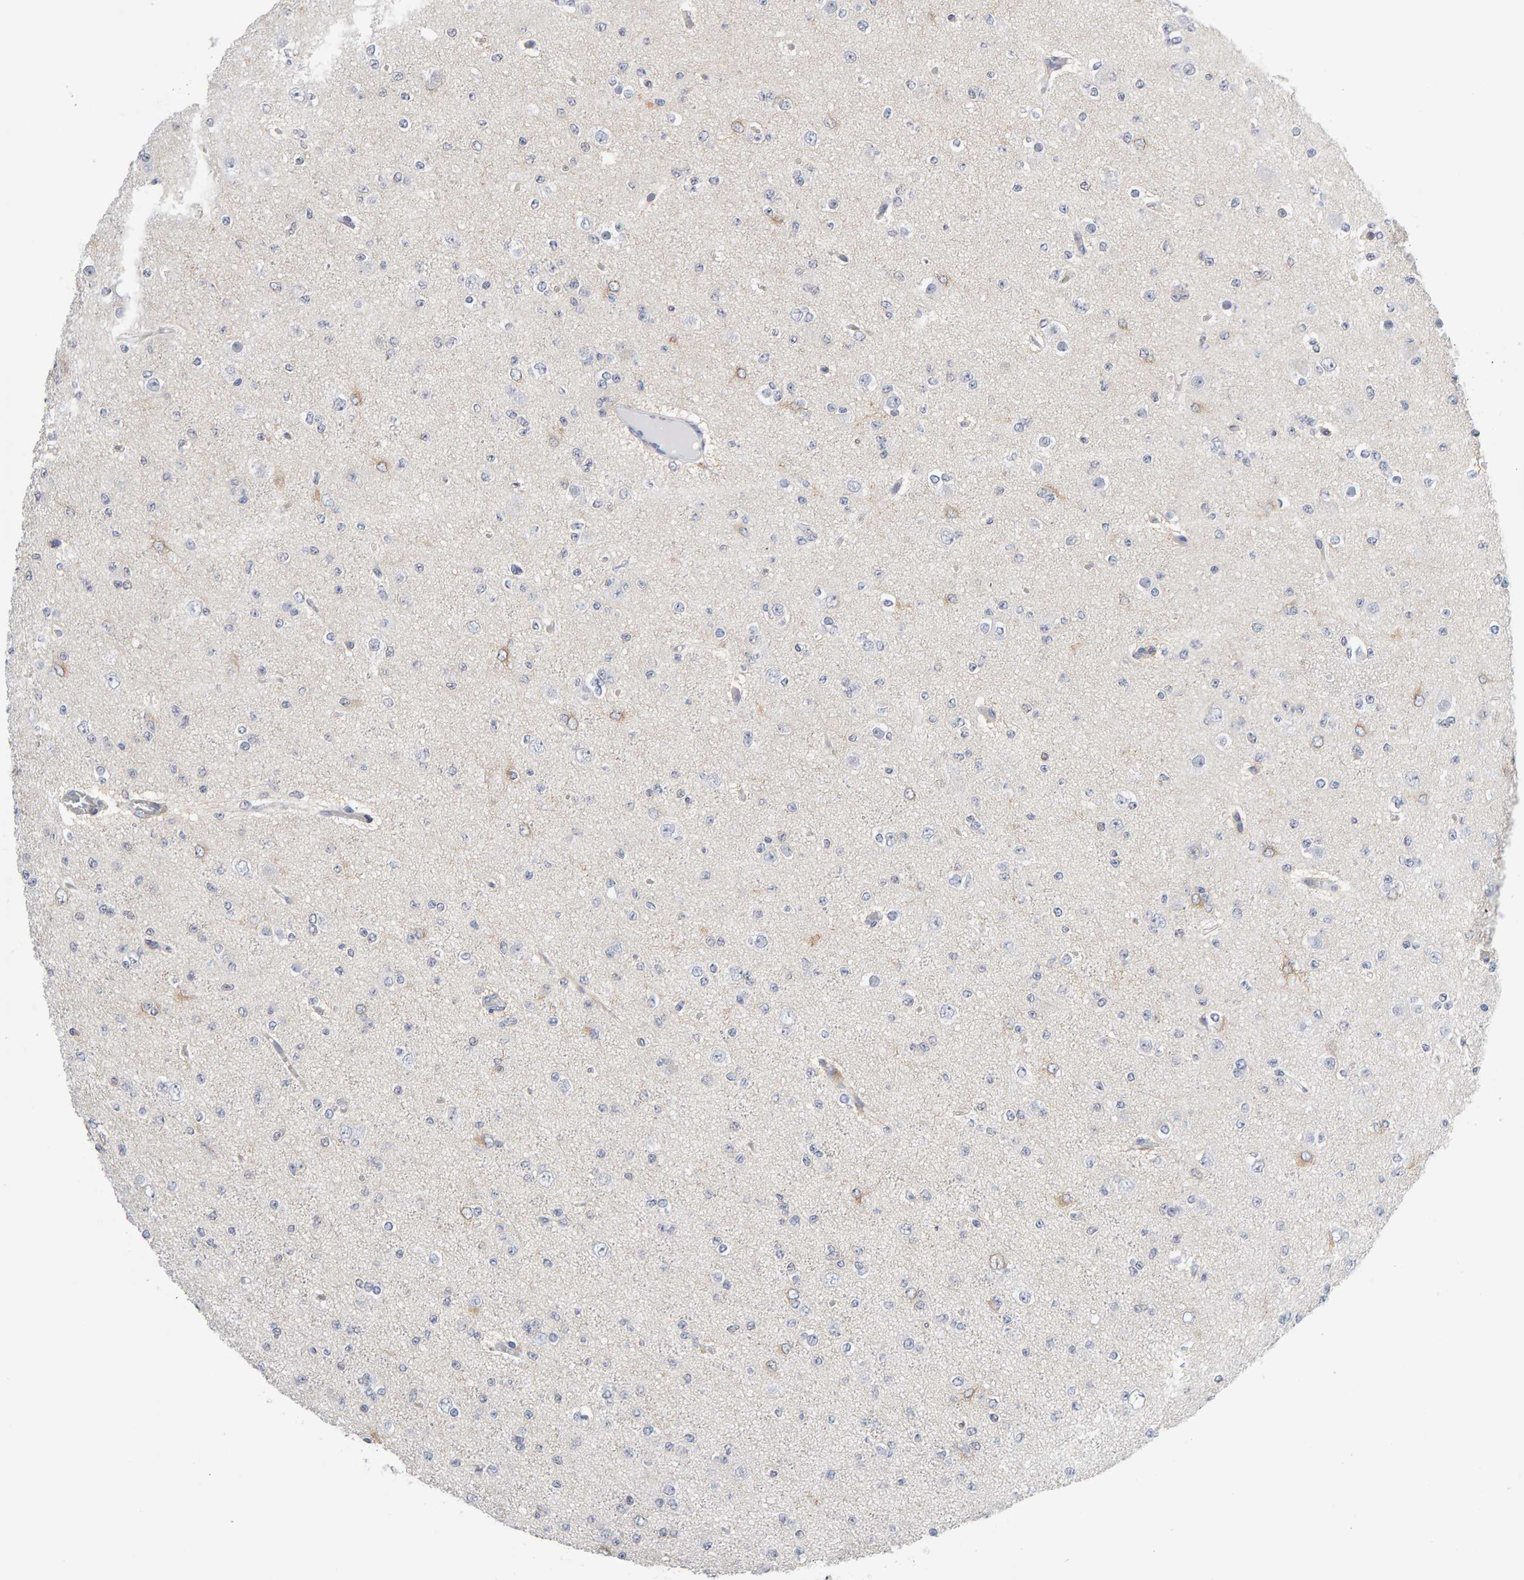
{"staining": {"intensity": "negative", "quantity": "none", "location": "none"}, "tissue": "glioma", "cell_type": "Tumor cells", "image_type": "cancer", "snomed": [{"axis": "morphology", "description": "Glioma, malignant, Low grade"}, {"axis": "topography", "description": "Brain"}], "caption": "Tumor cells show no significant protein staining in glioma. (DAB (3,3'-diaminobenzidine) immunohistochemistry with hematoxylin counter stain).", "gene": "CTH", "patient": {"sex": "female", "age": 22}}